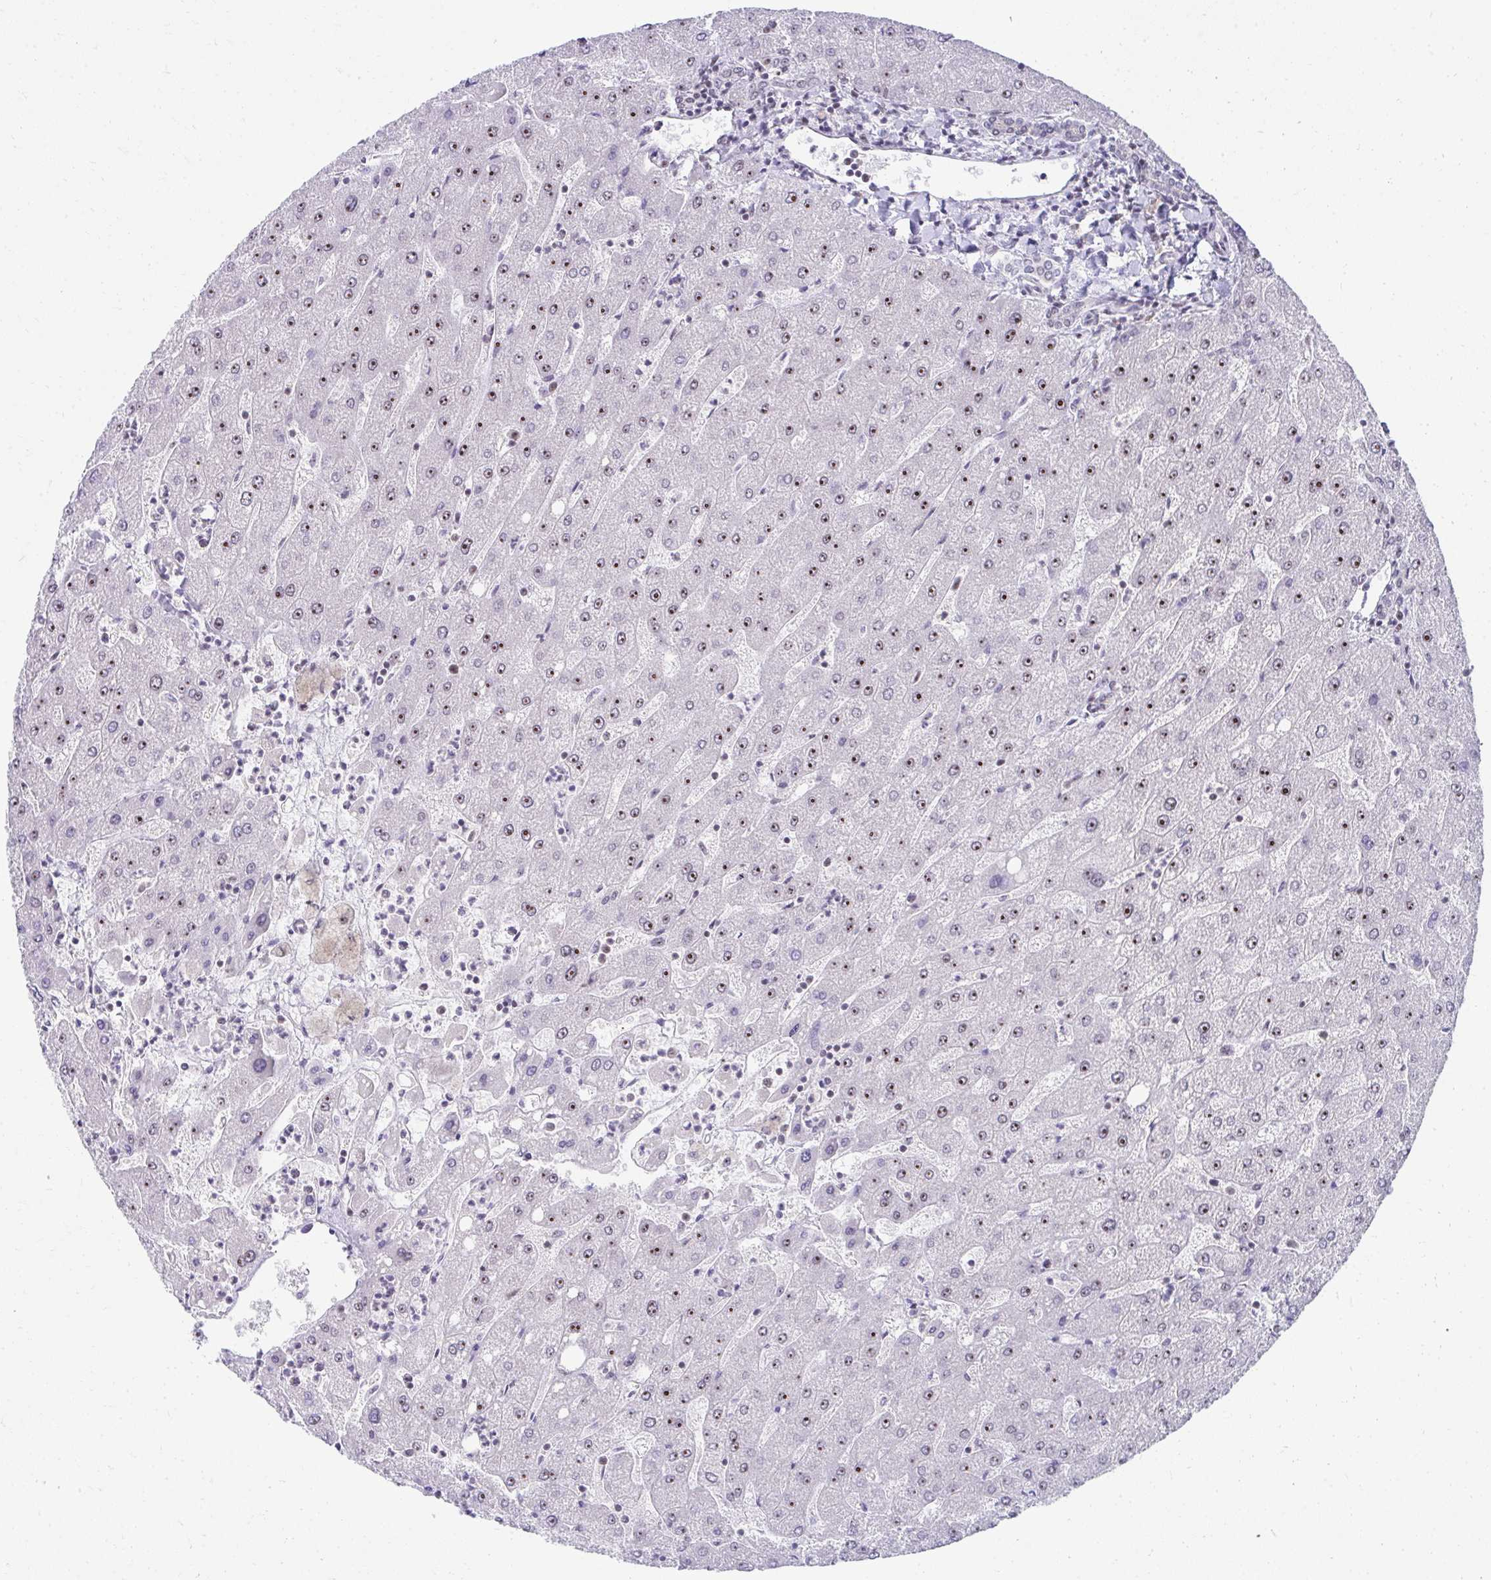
{"staining": {"intensity": "moderate", "quantity": "<25%", "location": "nuclear"}, "tissue": "liver", "cell_type": "Cholangiocytes", "image_type": "normal", "snomed": [{"axis": "morphology", "description": "Normal tissue, NOS"}, {"axis": "topography", "description": "Liver"}], "caption": "There is low levels of moderate nuclear positivity in cholangiocytes of unremarkable liver, as demonstrated by immunohistochemical staining (brown color).", "gene": "HIRA", "patient": {"sex": "male", "age": 67}}